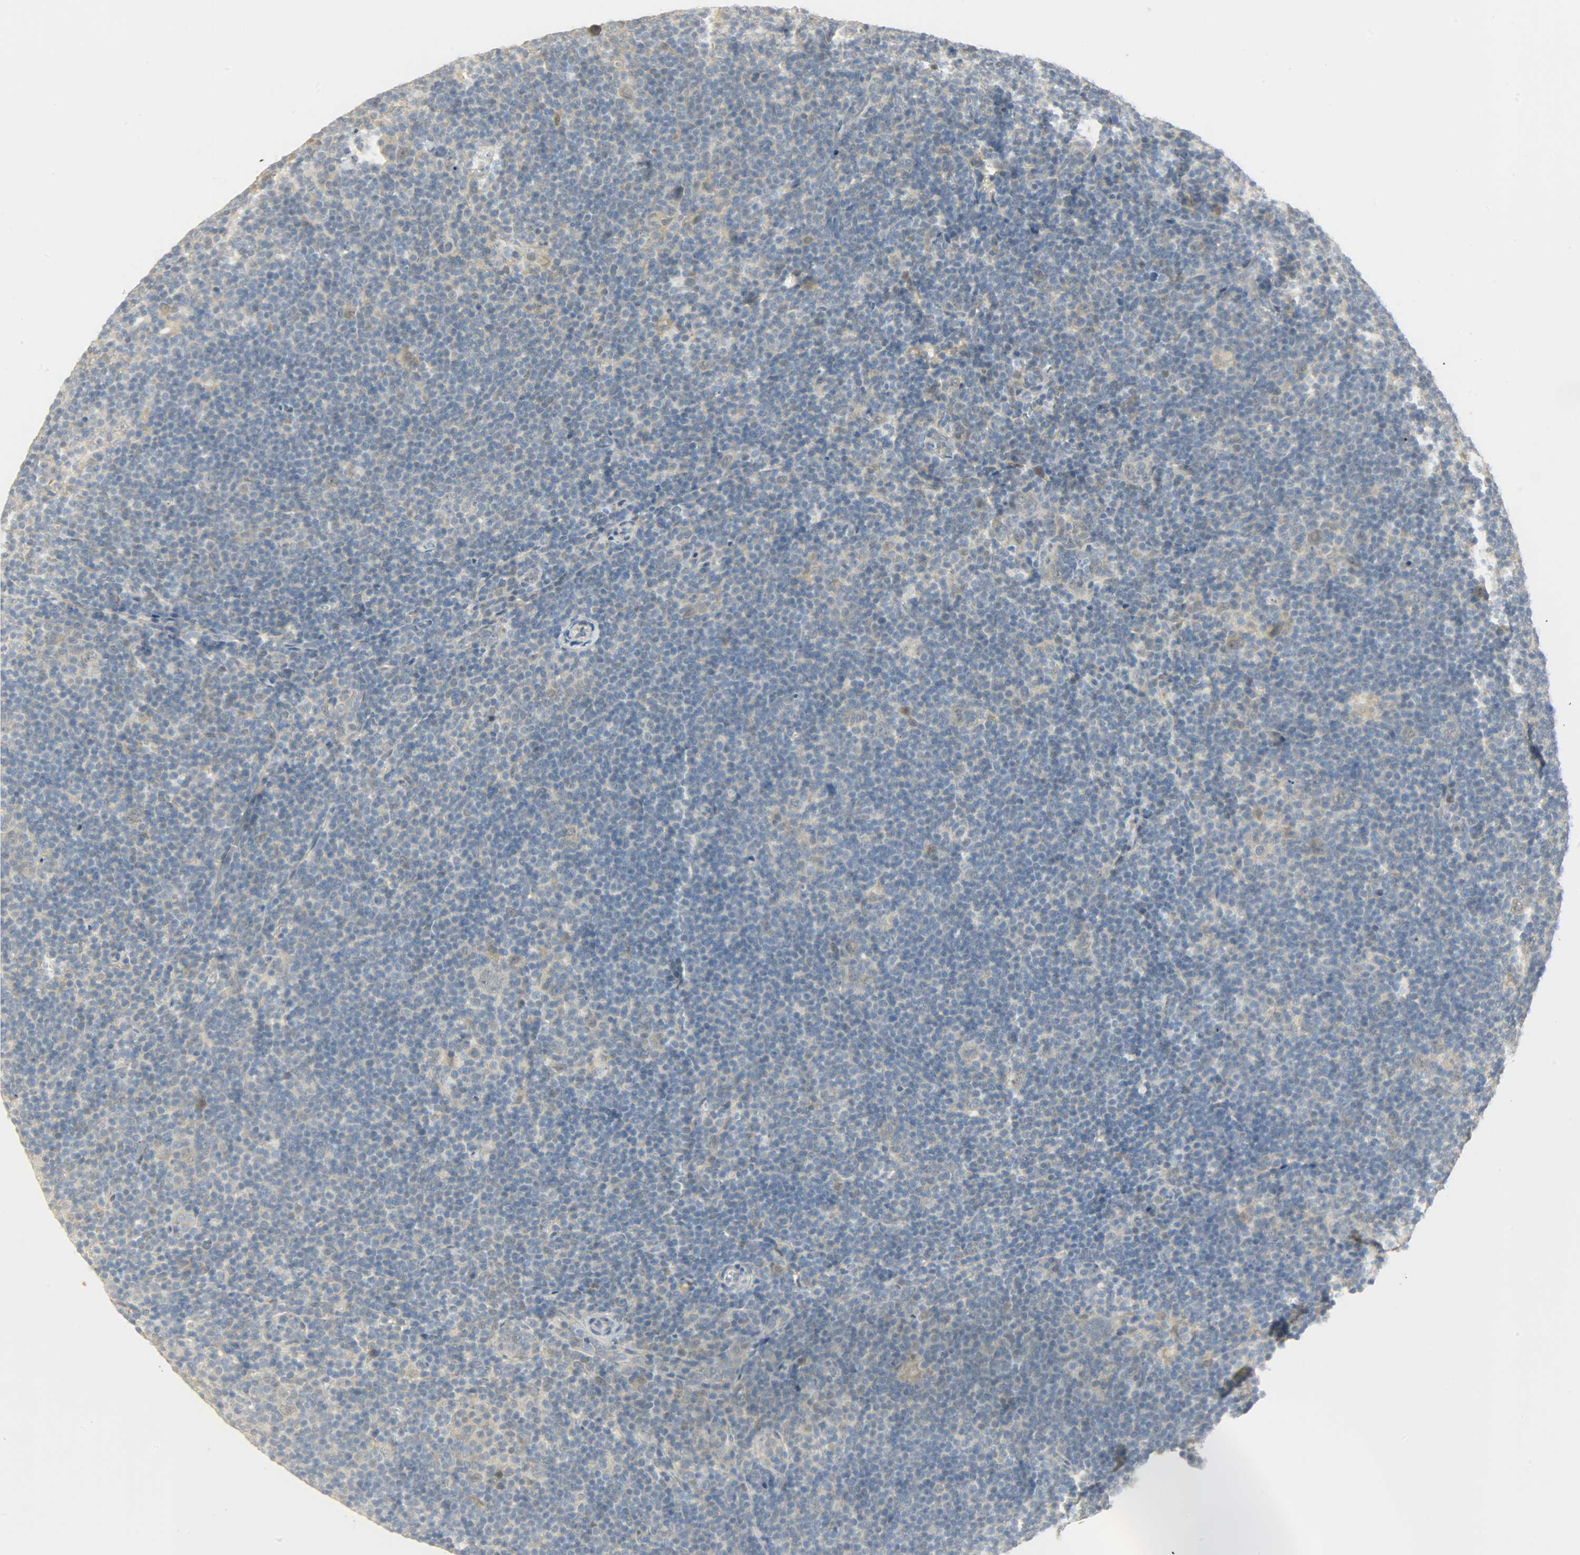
{"staining": {"intensity": "negative", "quantity": "none", "location": "none"}, "tissue": "lymphoma", "cell_type": "Tumor cells", "image_type": "cancer", "snomed": [{"axis": "morphology", "description": "Hodgkin's disease, NOS"}, {"axis": "topography", "description": "Lymph node"}], "caption": "The image shows no staining of tumor cells in lymphoma.", "gene": "USP13", "patient": {"sex": "female", "age": 57}}